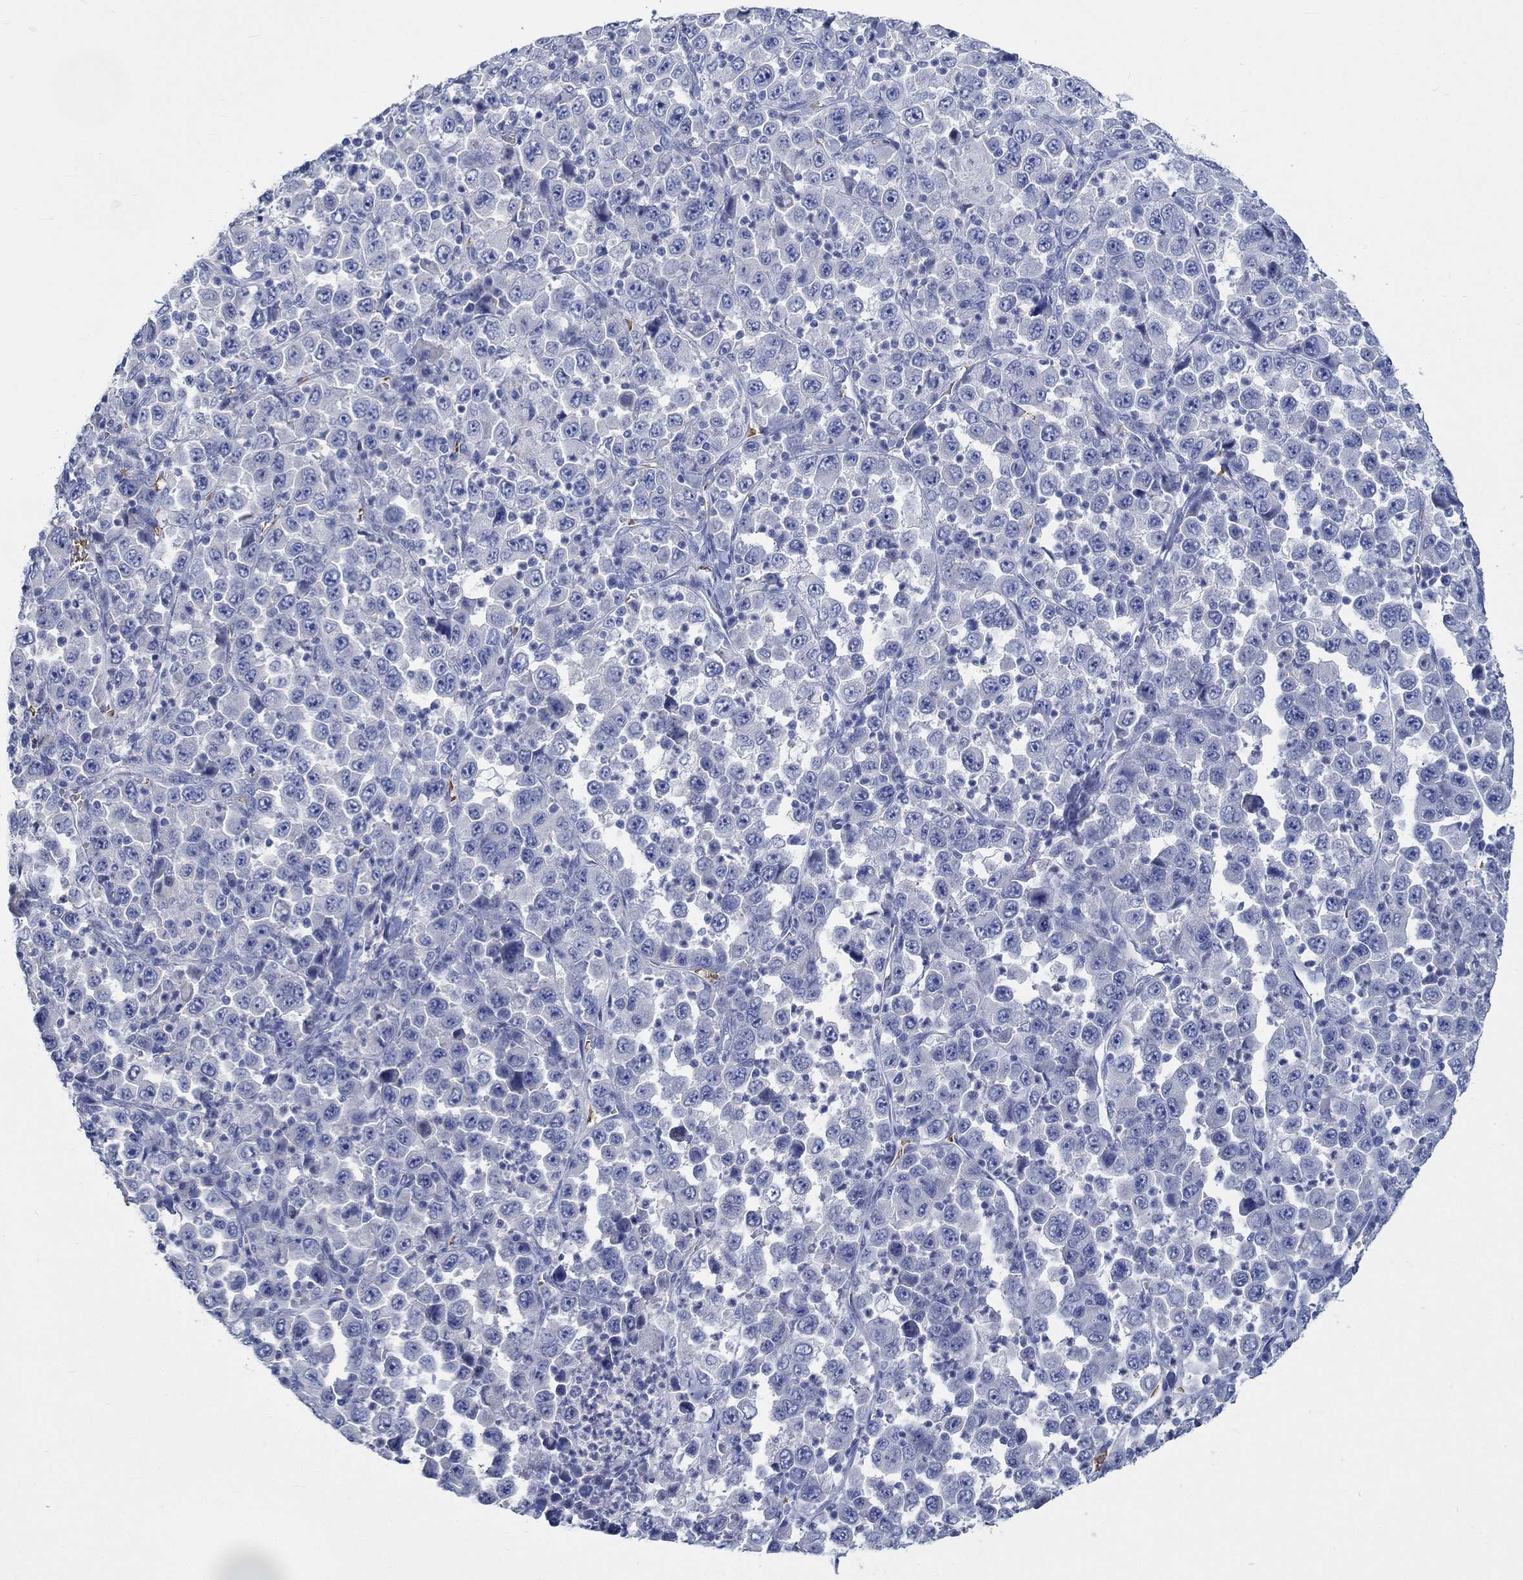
{"staining": {"intensity": "negative", "quantity": "none", "location": "none"}, "tissue": "stomach cancer", "cell_type": "Tumor cells", "image_type": "cancer", "snomed": [{"axis": "morphology", "description": "Normal tissue, NOS"}, {"axis": "morphology", "description": "Adenocarcinoma, NOS"}, {"axis": "topography", "description": "Stomach, upper"}, {"axis": "topography", "description": "Stomach"}], "caption": "A high-resolution photomicrograph shows immunohistochemistry staining of adenocarcinoma (stomach), which exhibits no significant expression in tumor cells.", "gene": "KCNA1", "patient": {"sex": "male", "age": 59}}